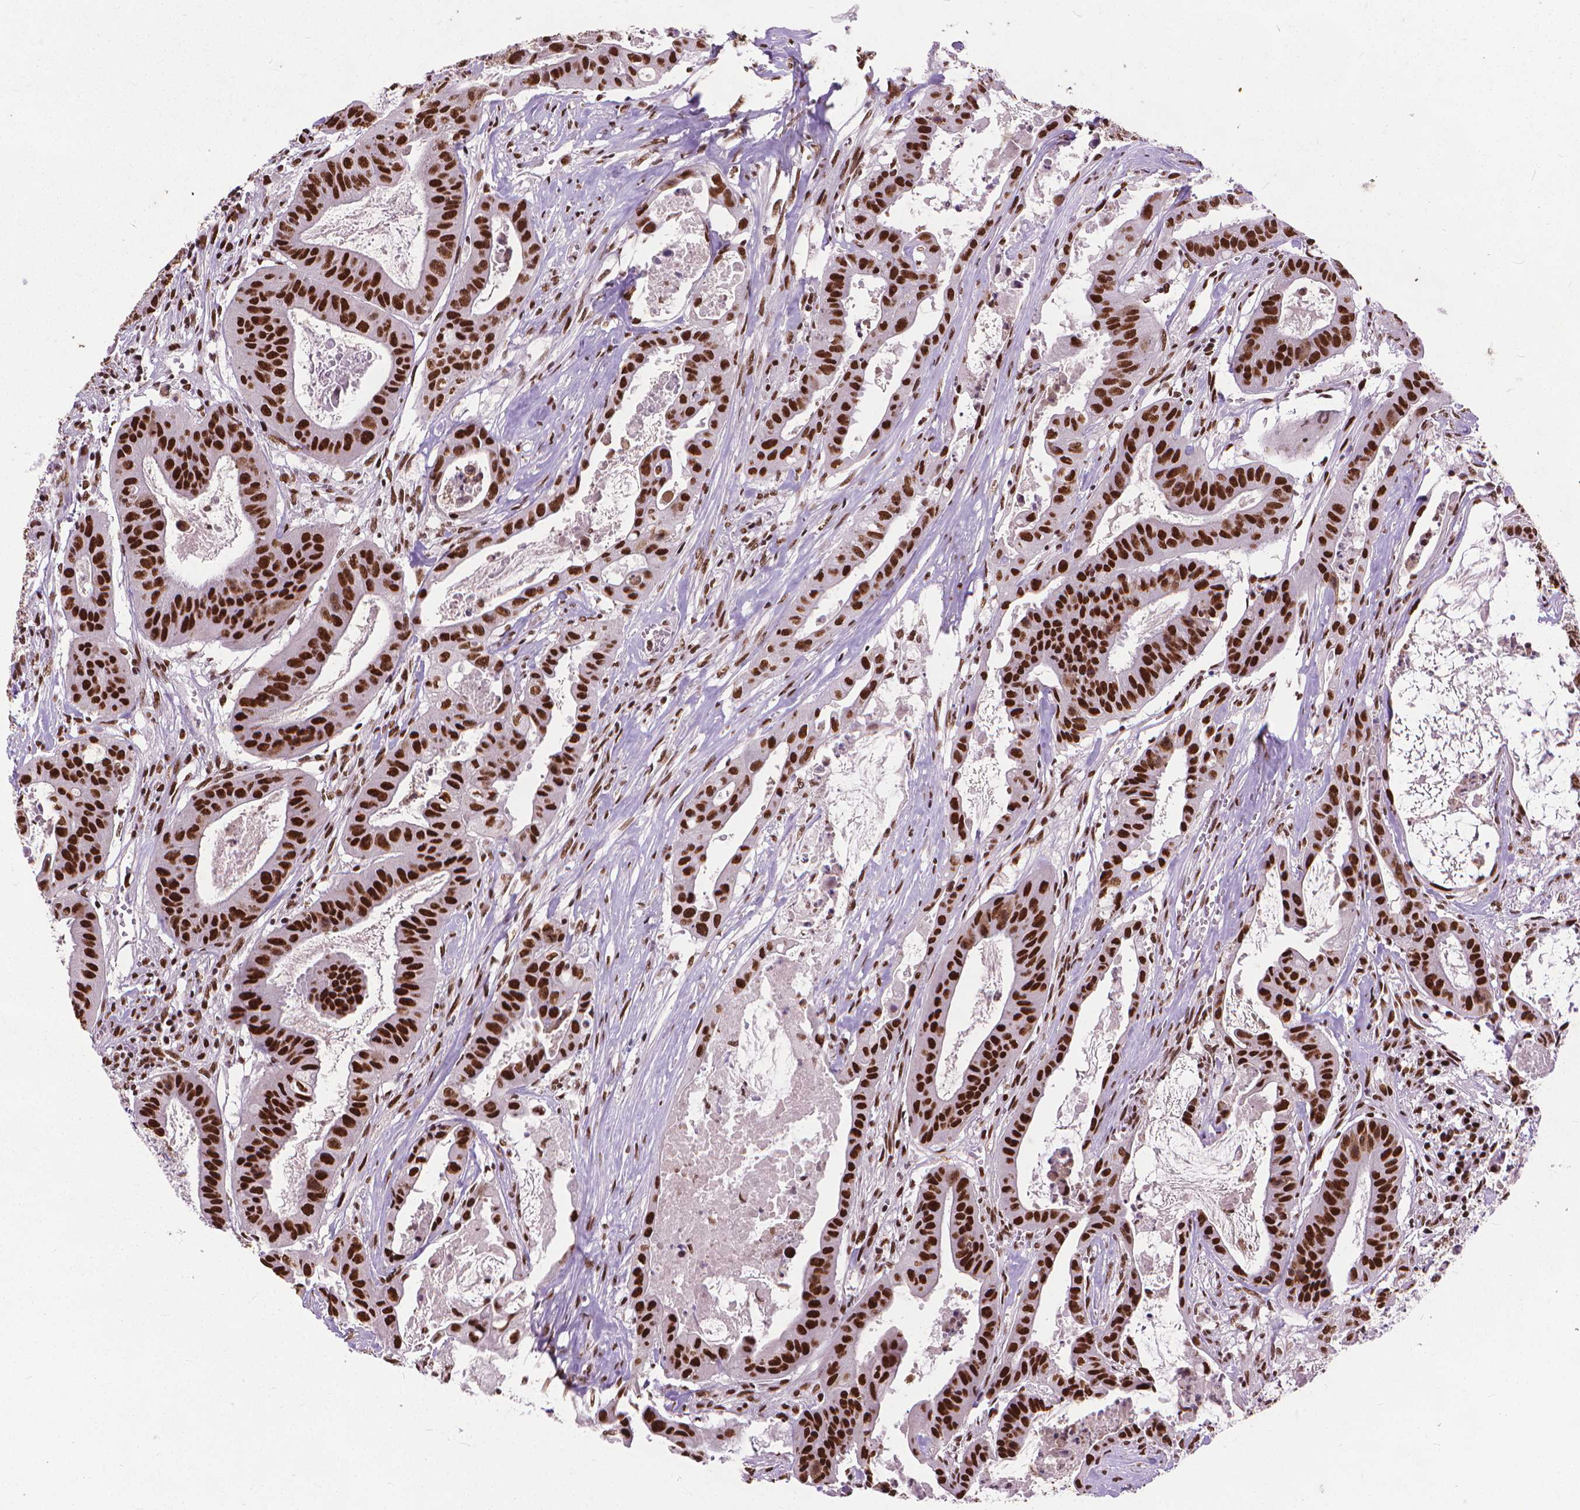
{"staining": {"intensity": "strong", "quantity": ">75%", "location": "nuclear"}, "tissue": "colorectal cancer", "cell_type": "Tumor cells", "image_type": "cancer", "snomed": [{"axis": "morphology", "description": "Adenocarcinoma, NOS"}, {"axis": "topography", "description": "Colon"}], "caption": "Tumor cells exhibit high levels of strong nuclear positivity in about >75% of cells in human colorectal cancer (adenocarcinoma).", "gene": "AKAP8", "patient": {"sex": "male", "age": 33}}